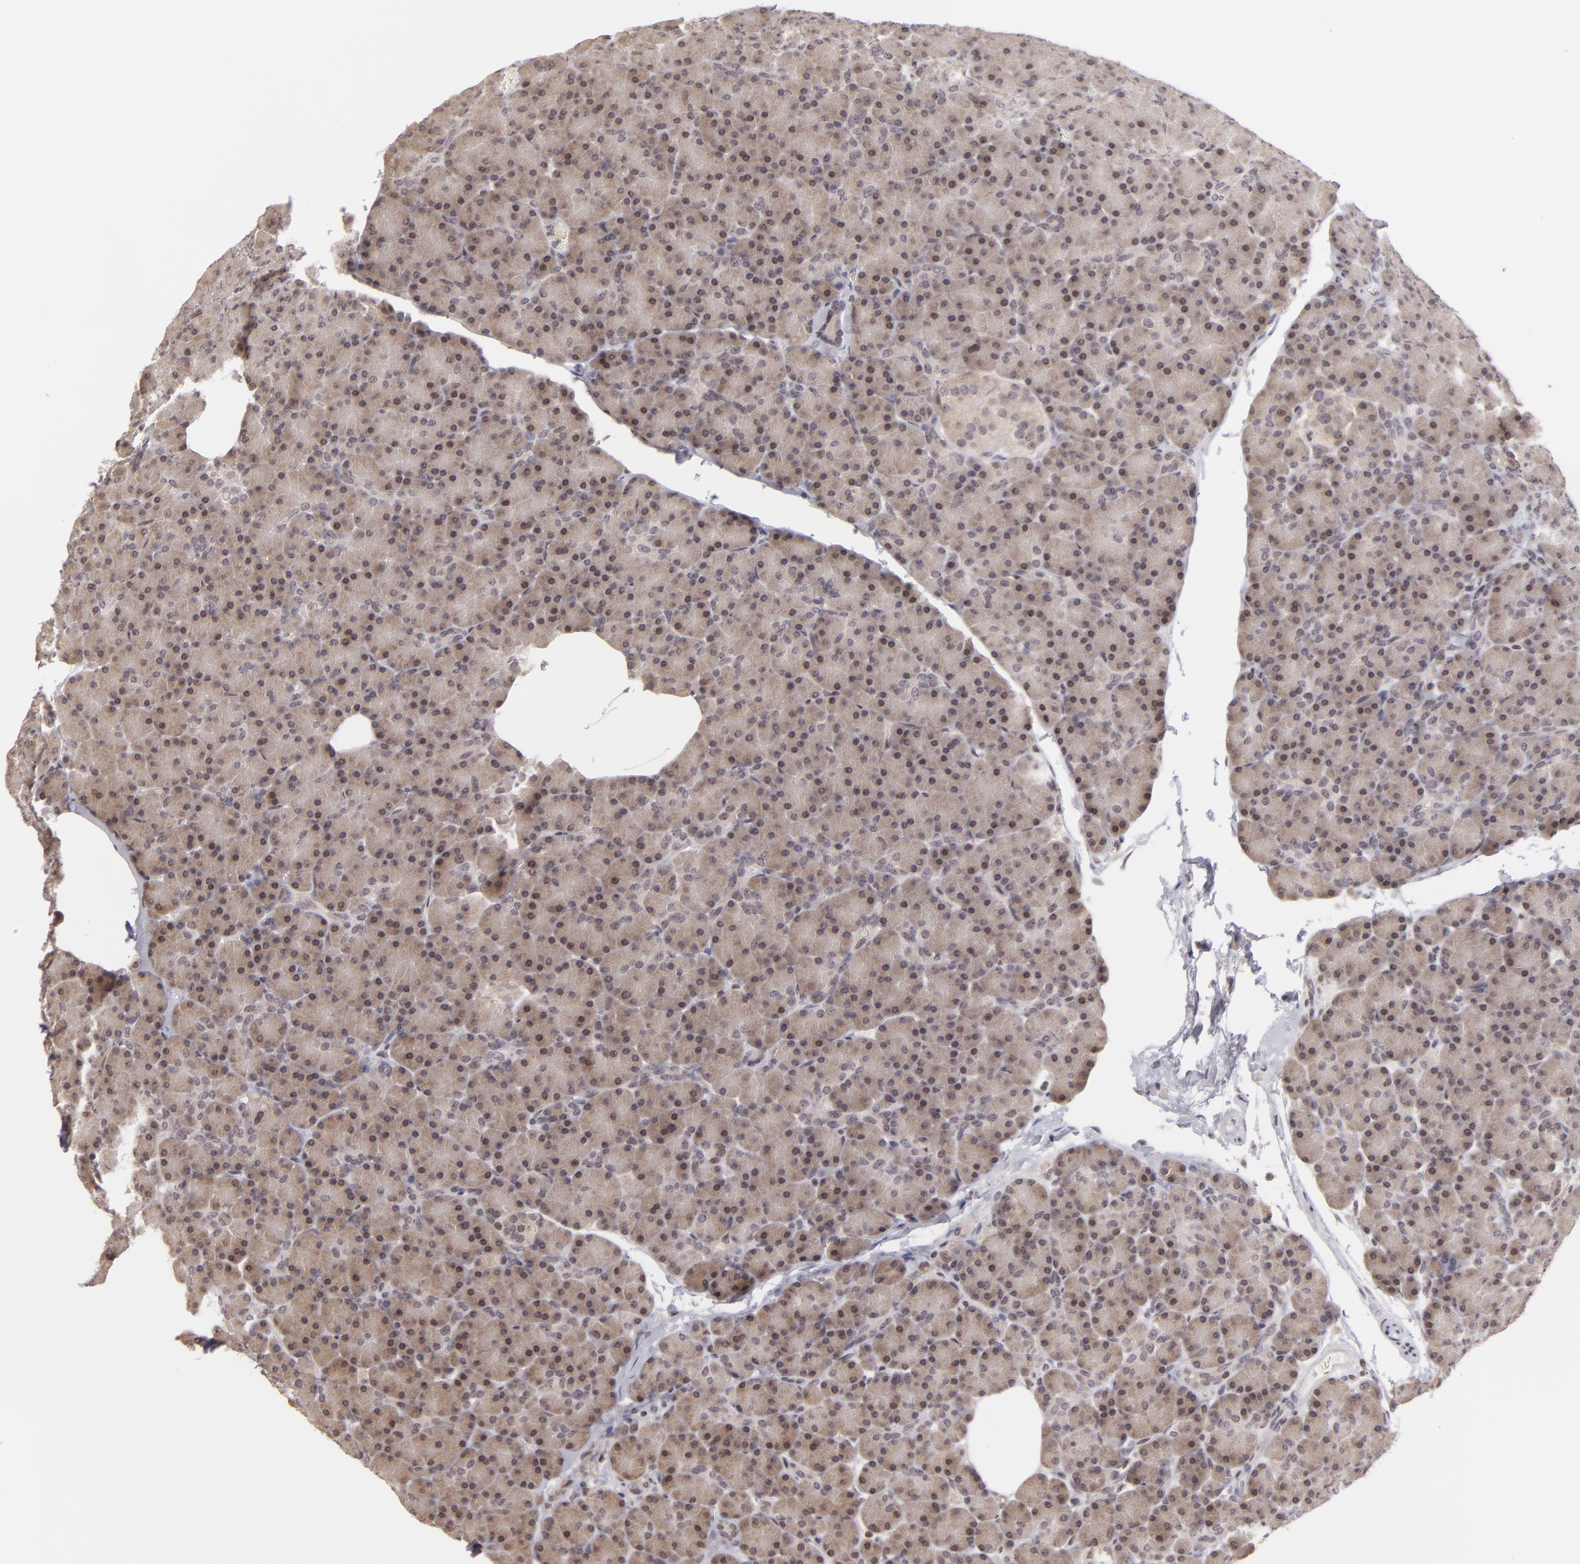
{"staining": {"intensity": "weak", "quantity": ">75%", "location": "cytoplasmic/membranous"}, "tissue": "pancreas", "cell_type": "Exocrine glandular cells", "image_type": "normal", "snomed": [{"axis": "morphology", "description": "Normal tissue, NOS"}, {"axis": "topography", "description": "Pancreas"}], "caption": "IHC photomicrograph of normal pancreas: pancreas stained using IHC demonstrates low levels of weak protein expression localized specifically in the cytoplasmic/membranous of exocrine glandular cells, appearing as a cytoplasmic/membranous brown color.", "gene": "AKAP6", "patient": {"sex": "female", "age": 43}}